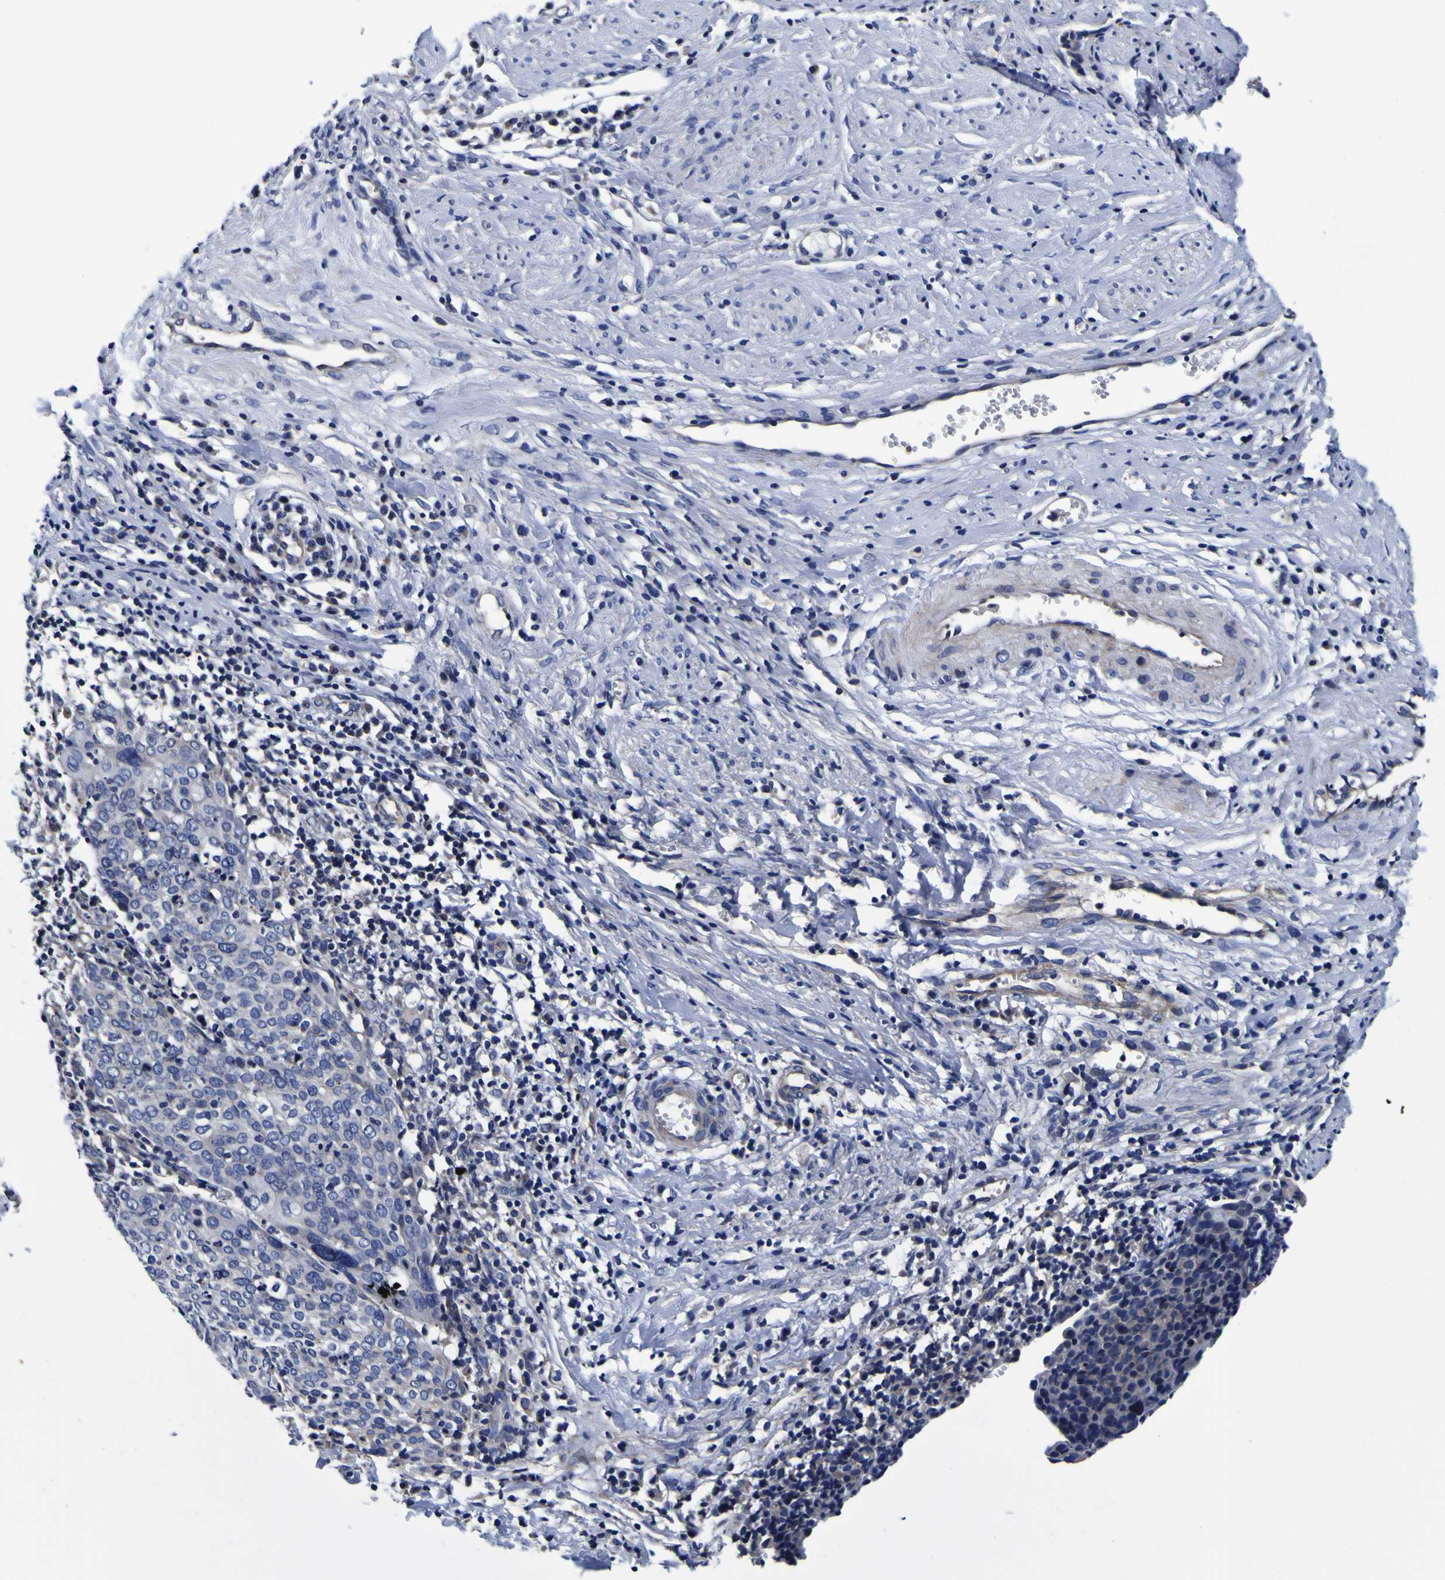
{"staining": {"intensity": "negative", "quantity": "none", "location": "none"}, "tissue": "cervical cancer", "cell_type": "Tumor cells", "image_type": "cancer", "snomed": [{"axis": "morphology", "description": "Squamous cell carcinoma, NOS"}, {"axis": "topography", "description": "Cervix"}], "caption": "A histopathology image of human squamous cell carcinoma (cervical) is negative for staining in tumor cells. Nuclei are stained in blue.", "gene": "PDLIM4", "patient": {"sex": "female", "age": 40}}